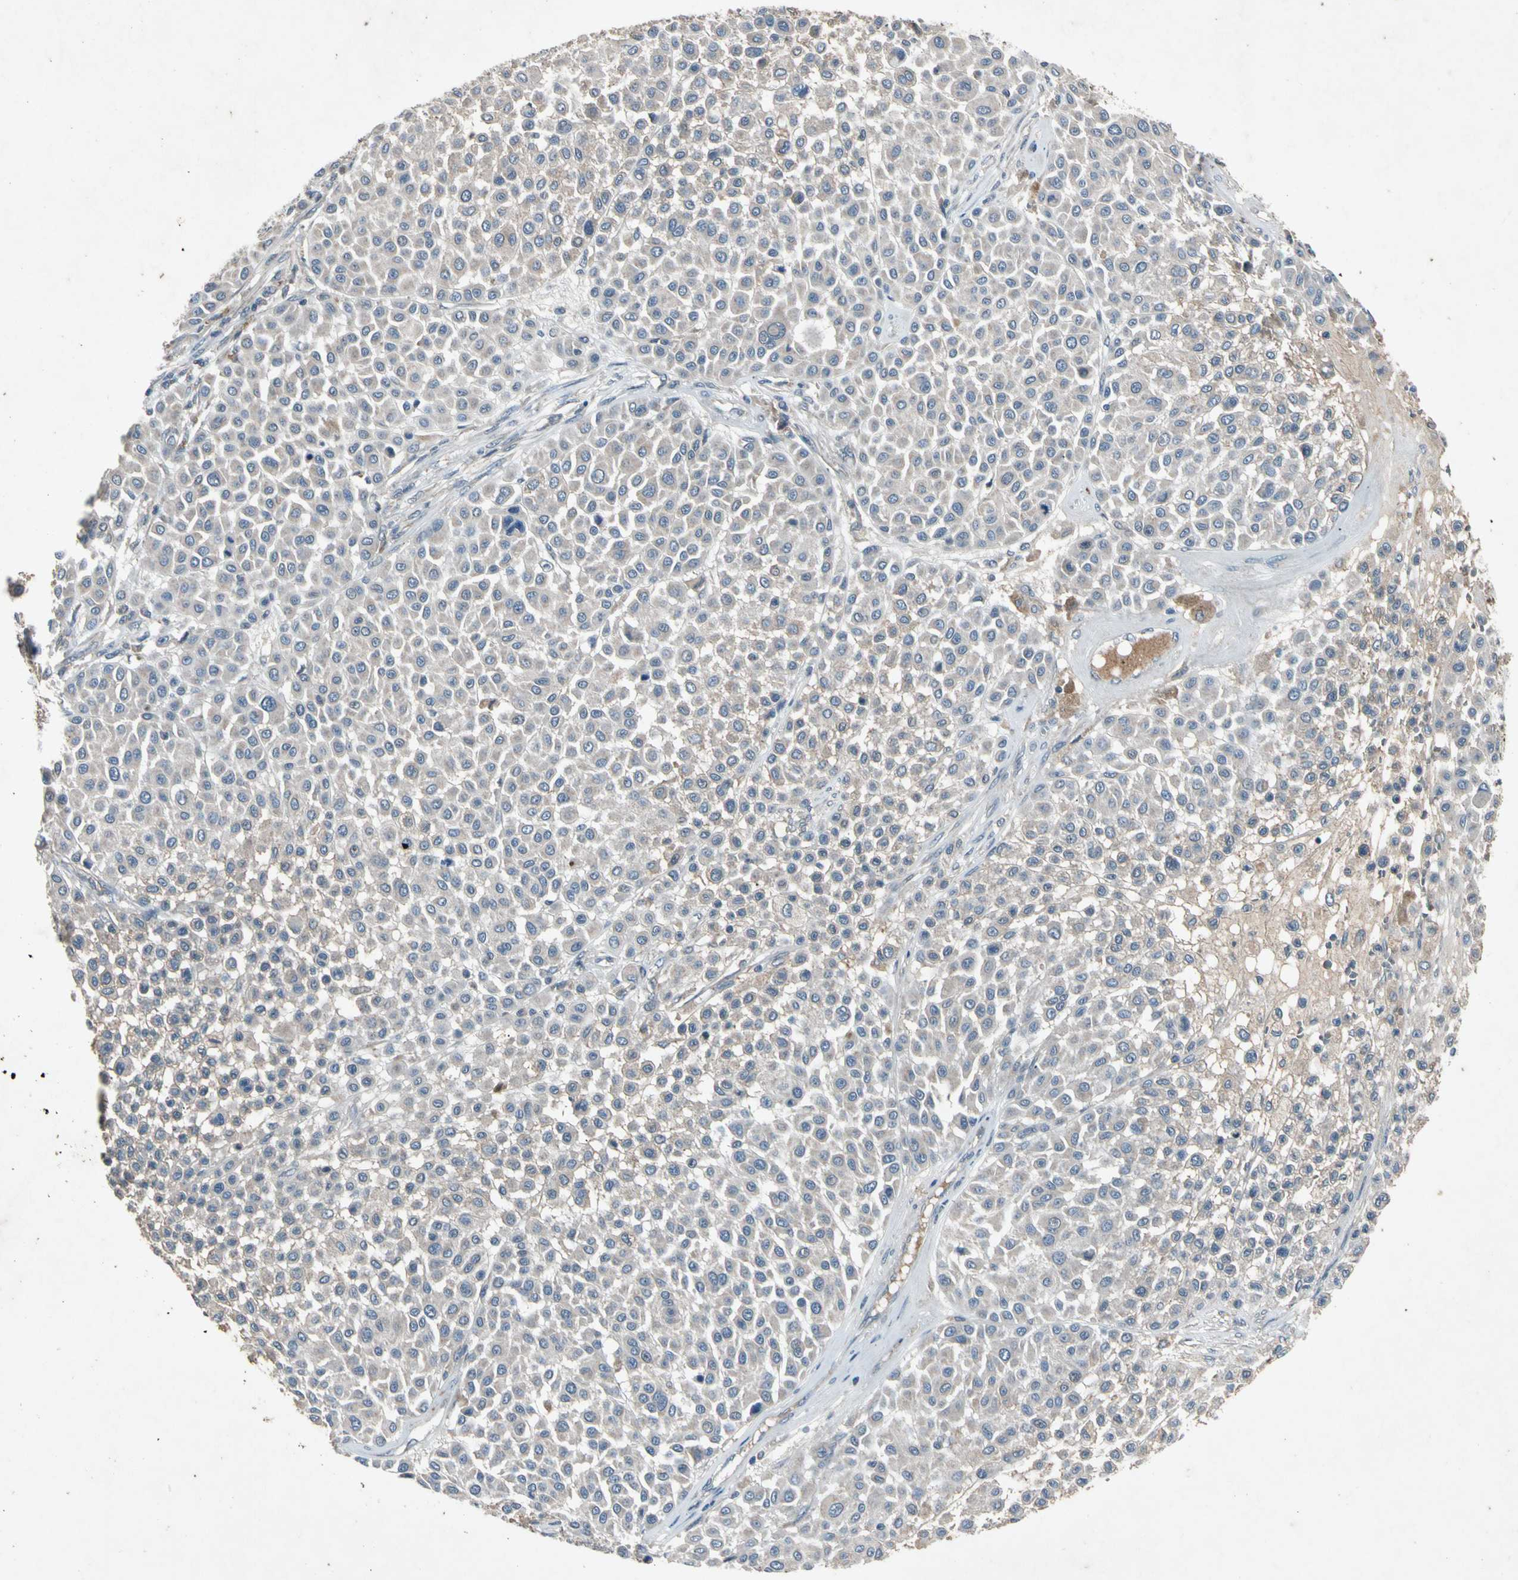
{"staining": {"intensity": "weak", "quantity": "<25%", "location": "cytoplasmic/membranous"}, "tissue": "melanoma", "cell_type": "Tumor cells", "image_type": "cancer", "snomed": [{"axis": "morphology", "description": "Malignant melanoma, Metastatic site"}, {"axis": "topography", "description": "Soft tissue"}], "caption": "A high-resolution micrograph shows immunohistochemistry (IHC) staining of malignant melanoma (metastatic site), which displays no significant staining in tumor cells.", "gene": "GPLD1", "patient": {"sex": "male", "age": 41}}